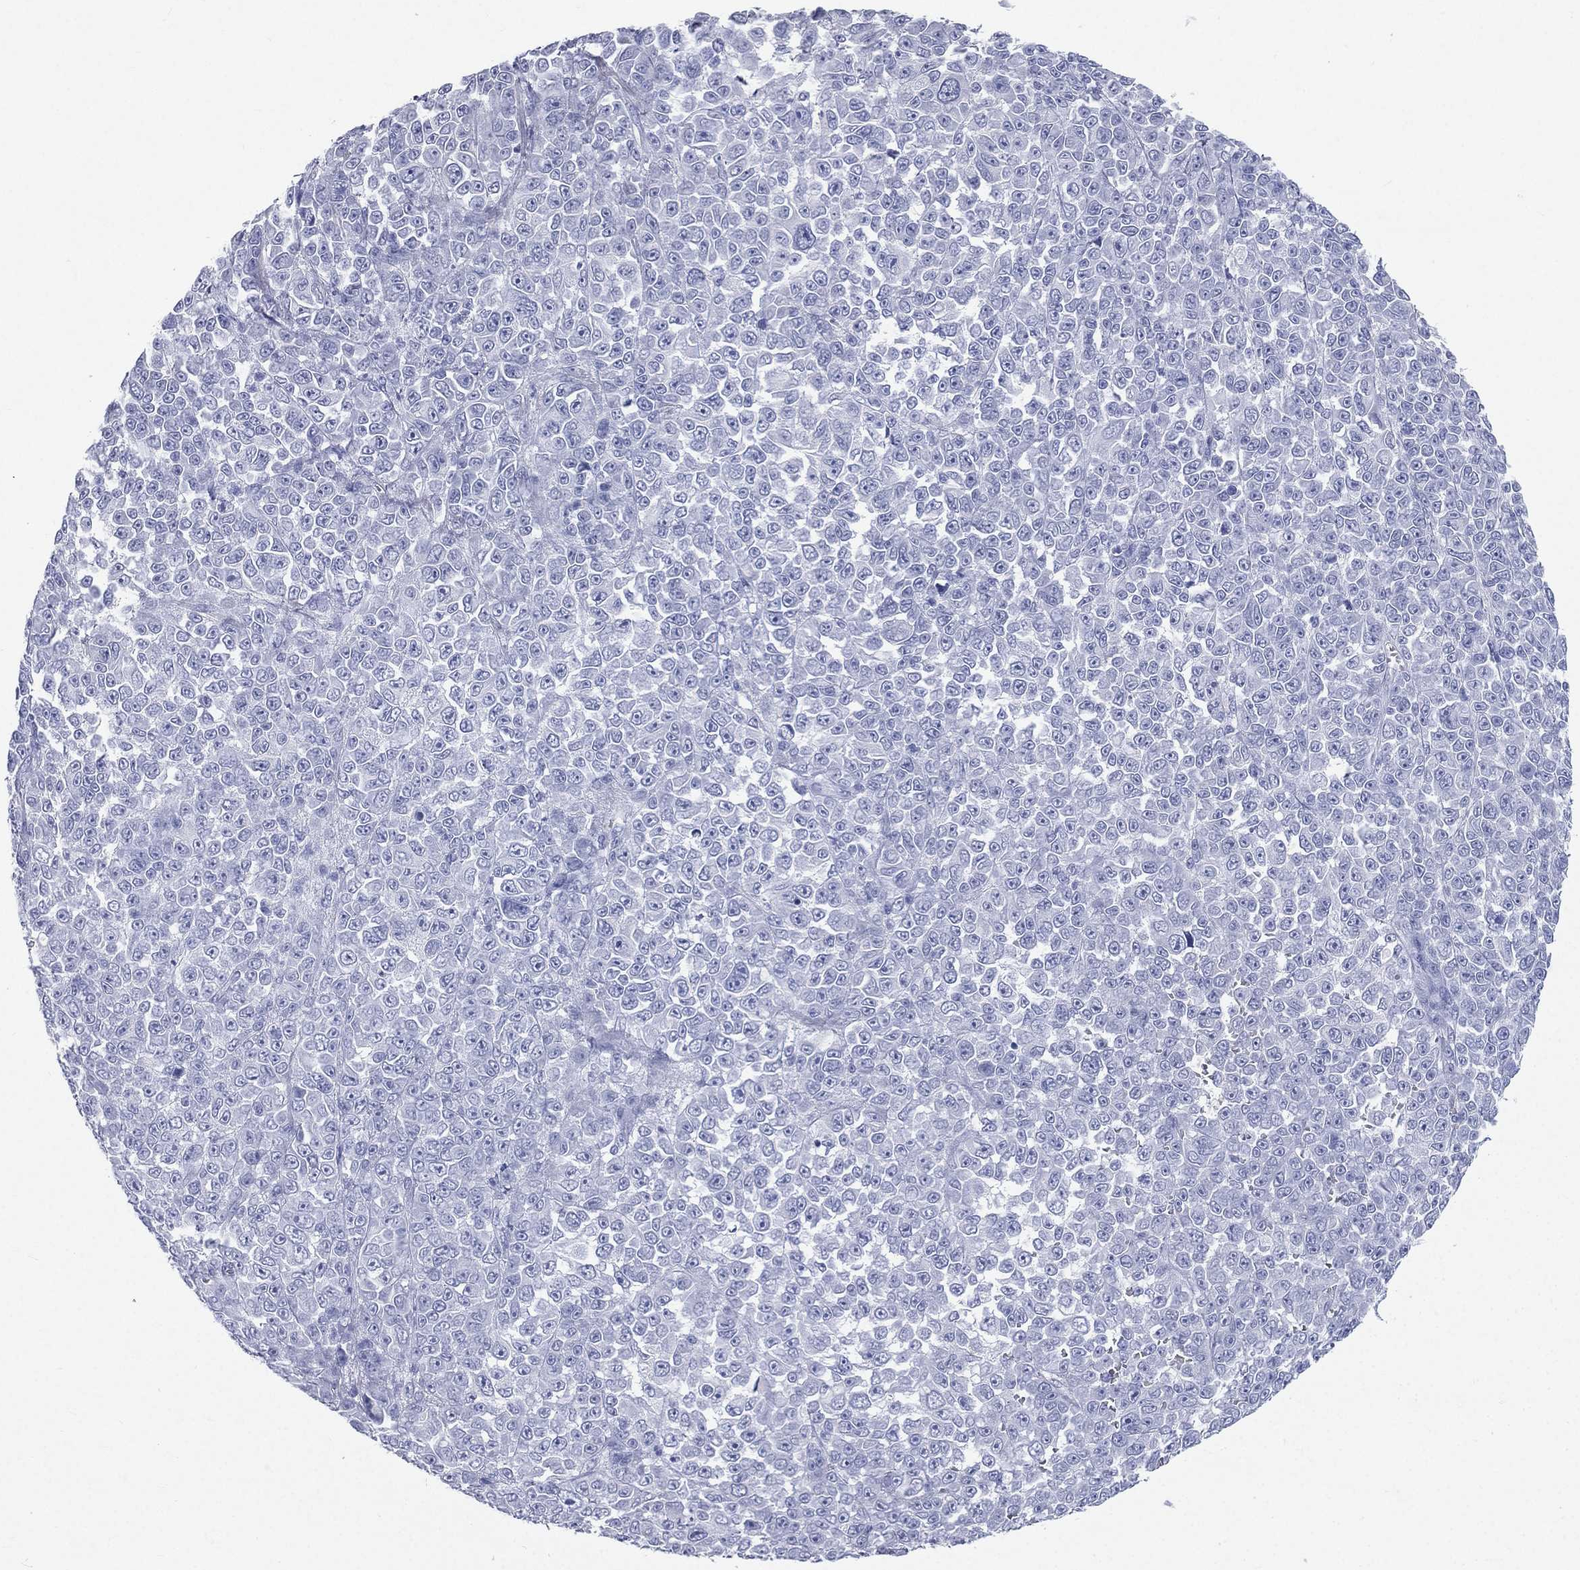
{"staining": {"intensity": "negative", "quantity": "none", "location": "none"}, "tissue": "melanoma", "cell_type": "Tumor cells", "image_type": "cancer", "snomed": [{"axis": "morphology", "description": "Malignant melanoma, NOS"}, {"axis": "topography", "description": "Skin"}], "caption": "Immunohistochemistry (IHC) histopathology image of human malignant melanoma stained for a protein (brown), which demonstrates no staining in tumor cells.", "gene": "HP", "patient": {"sex": "female", "age": 95}}